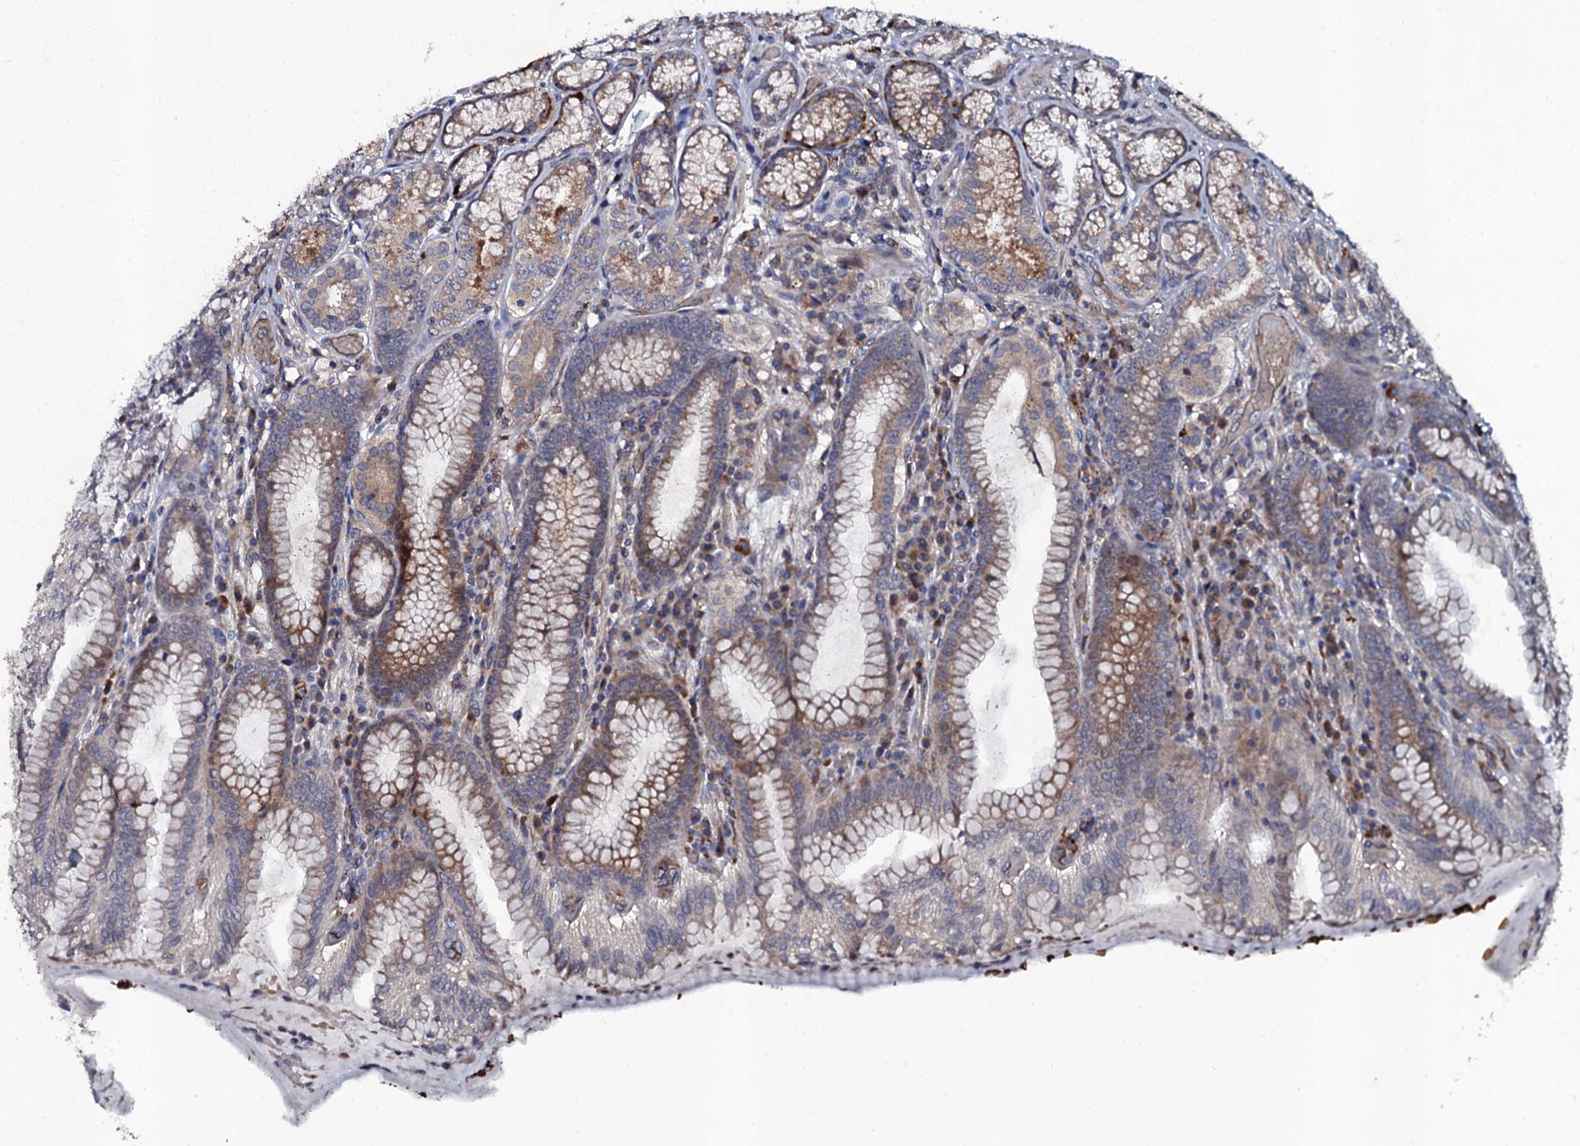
{"staining": {"intensity": "moderate", "quantity": "25%-75%", "location": "cytoplasmic/membranous"}, "tissue": "stomach", "cell_type": "Glandular cells", "image_type": "normal", "snomed": [{"axis": "morphology", "description": "Normal tissue, NOS"}, {"axis": "topography", "description": "Stomach, upper"}, {"axis": "topography", "description": "Stomach, lower"}], "caption": "Immunohistochemistry (IHC) image of benign human stomach stained for a protein (brown), which demonstrates medium levels of moderate cytoplasmic/membranous positivity in about 25%-75% of glandular cells.", "gene": "LRRC28", "patient": {"sex": "female", "age": 76}}